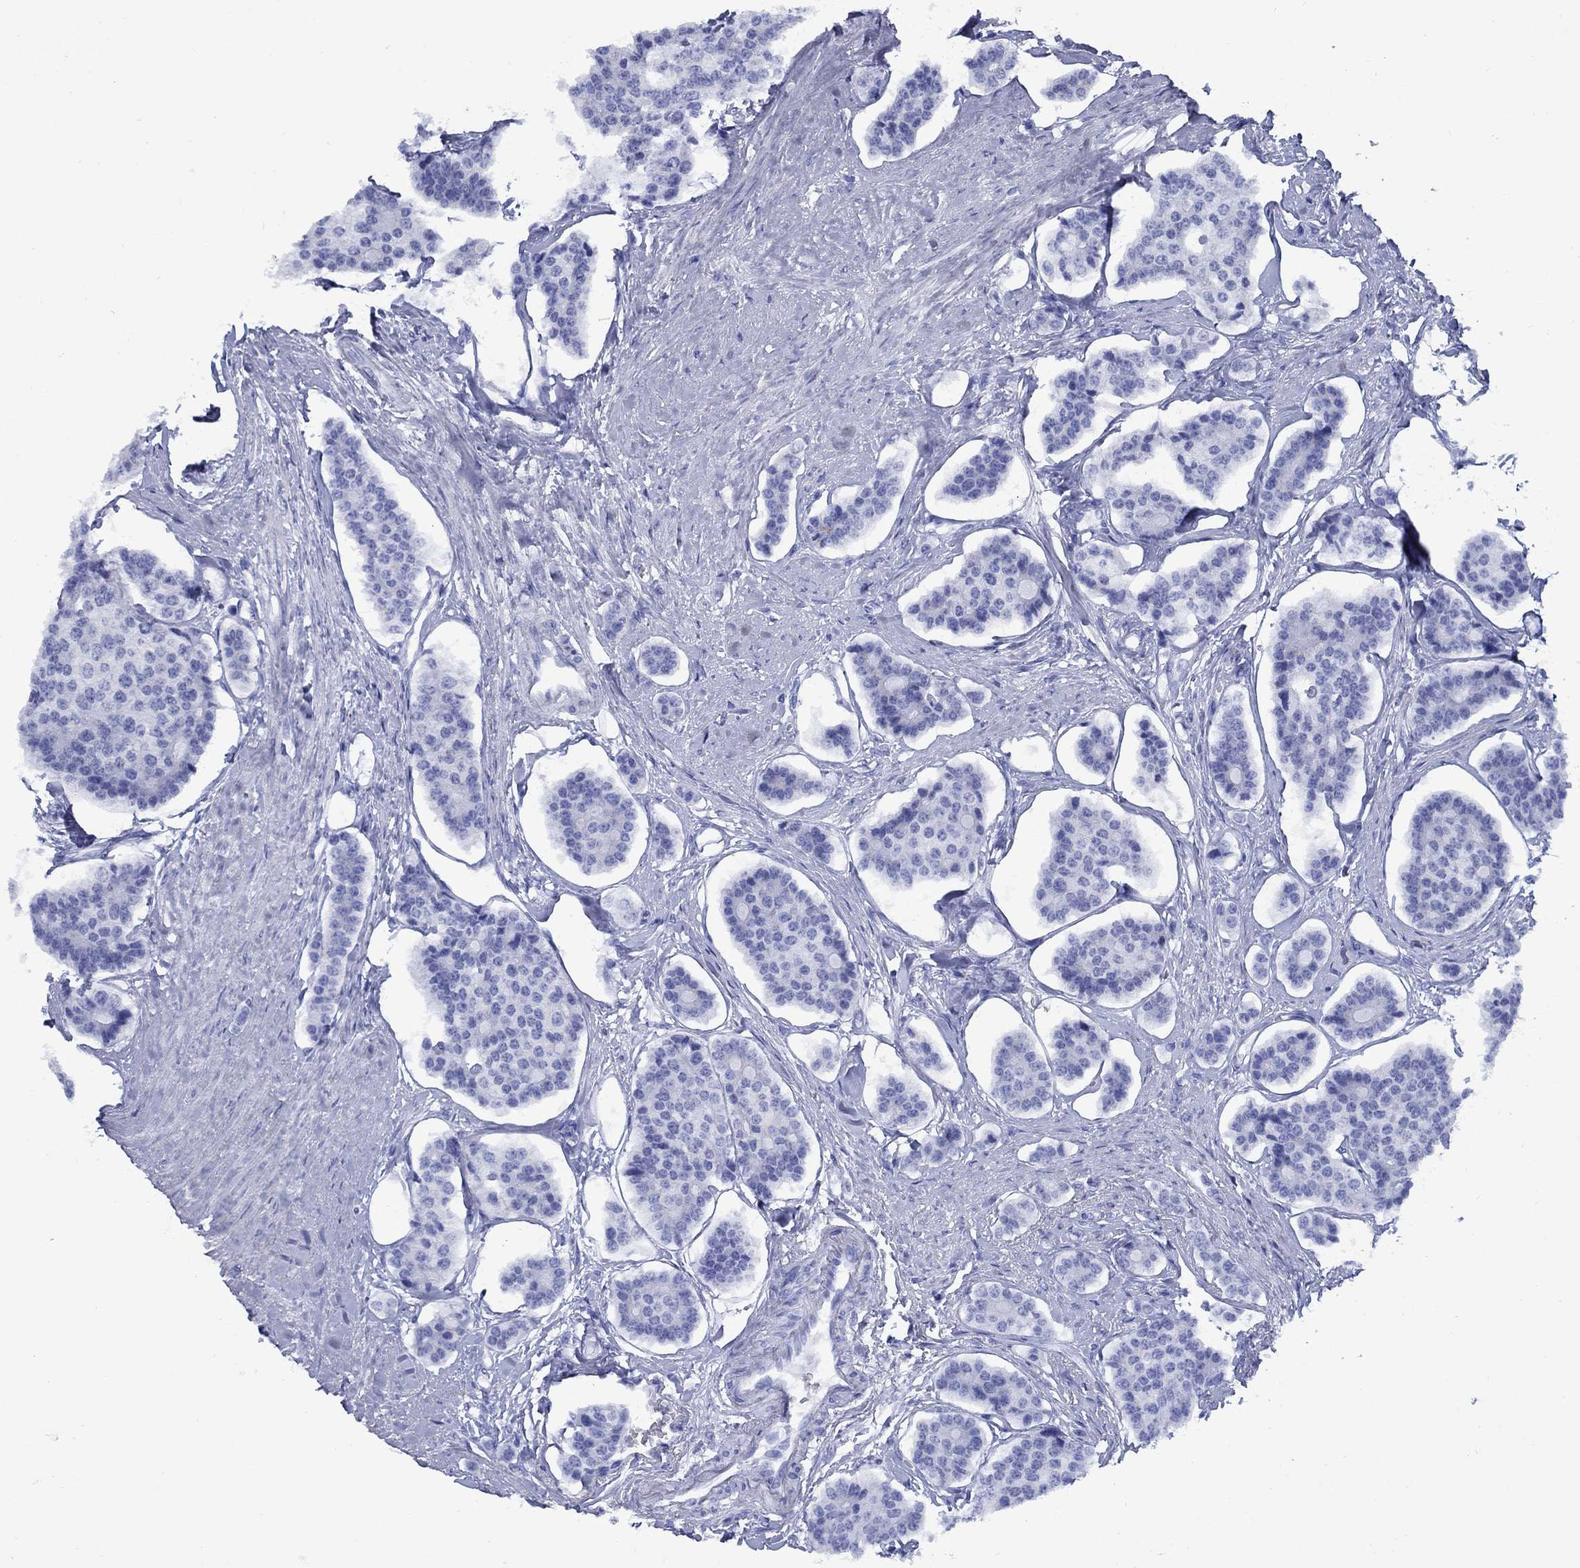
{"staining": {"intensity": "negative", "quantity": "none", "location": "none"}, "tissue": "carcinoid", "cell_type": "Tumor cells", "image_type": "cancer", "snomed": [{"axis": "morphology", "description": "Carcinoid, malignant, NOS"}, {"axis": "topography", "description": "Small intestine"}], "caption": "Carcinoid (malignant) stained for a protein using immunohistochemistry (IHC) reveals no expression tumor cells.", "gene": "CD1A", "patient": {"sex": "female", "age": 65}}